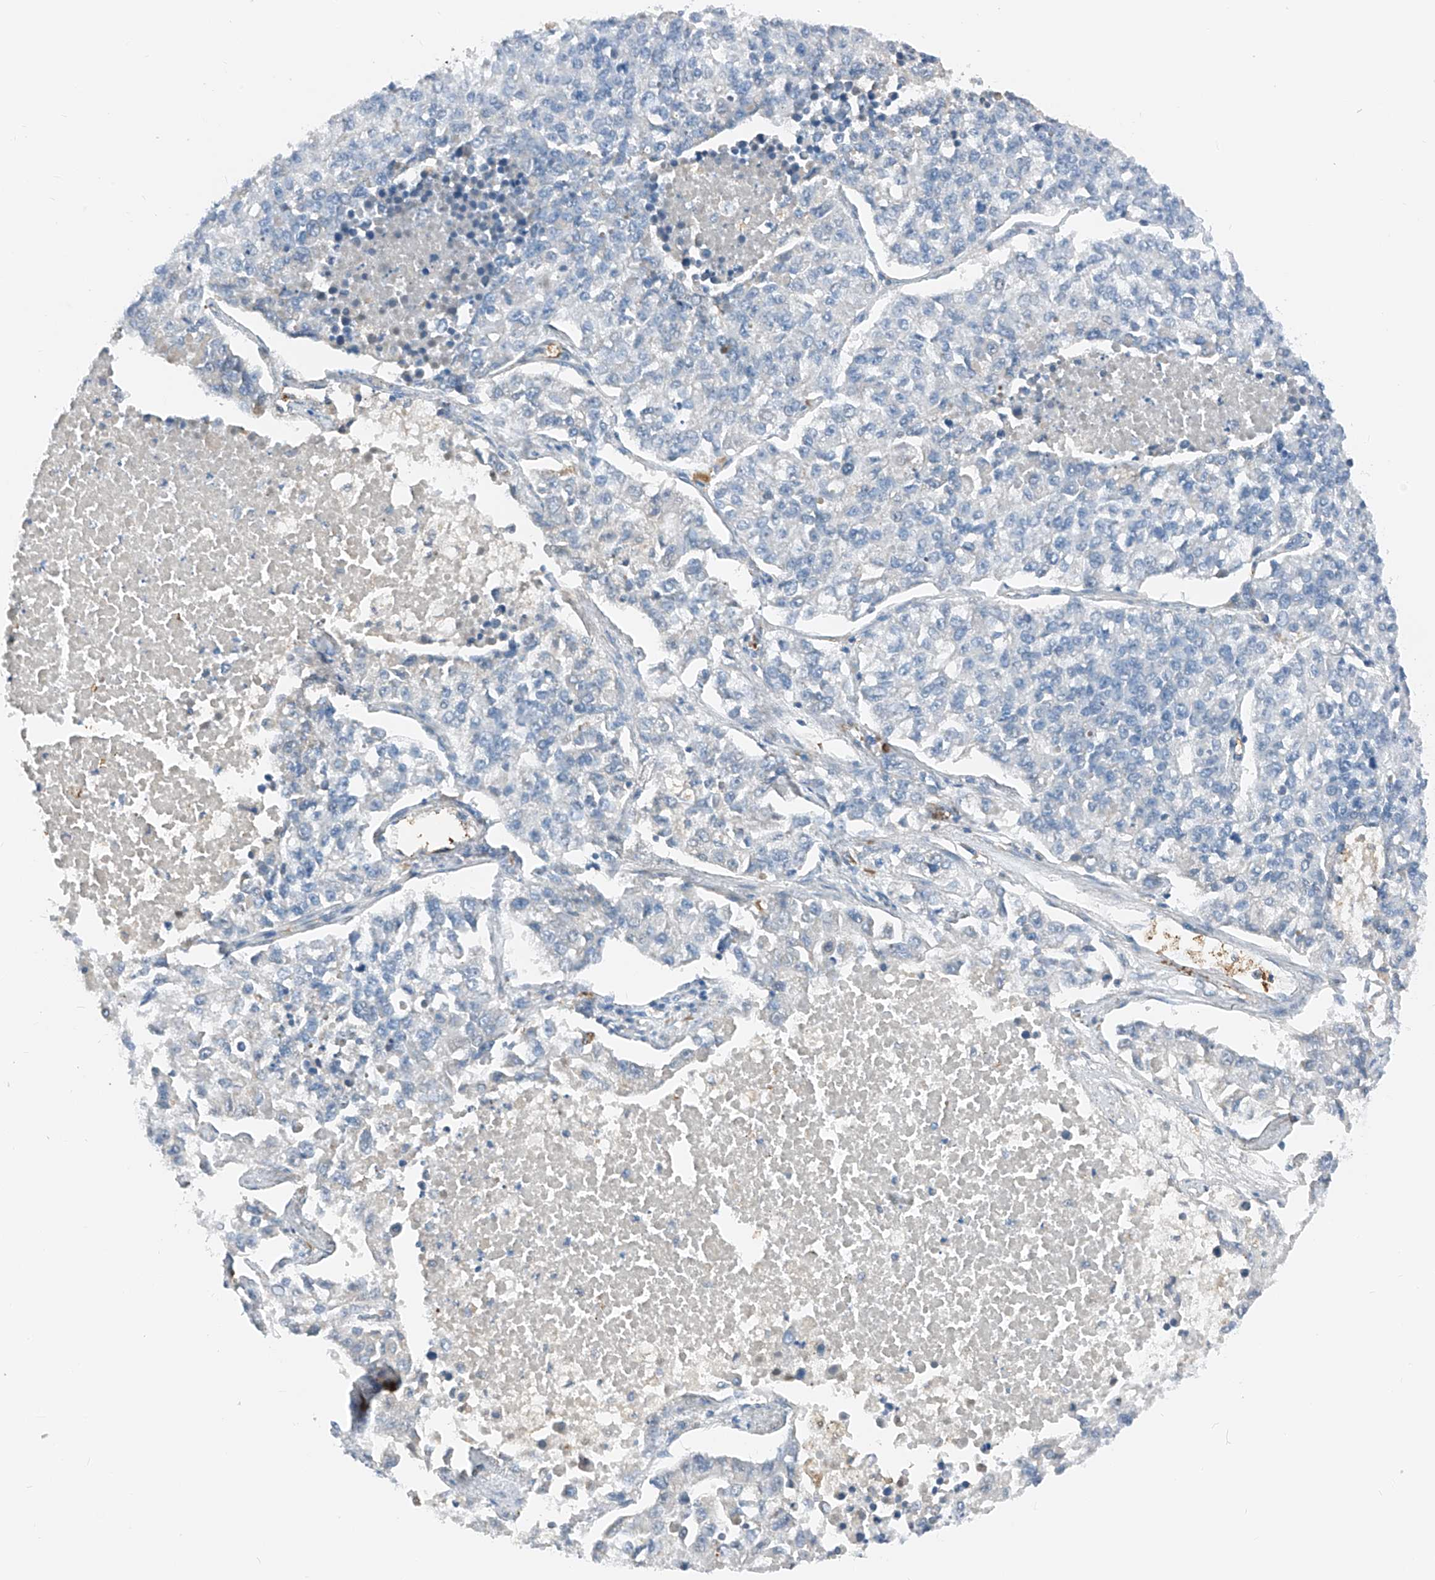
{"staining": {"intensity": "negative", "quantity": "none", "location": "none"}, "tissue": "lung cancer", "cell_type": "Tumor cells", "image_type": "cancer", "snomed": [{"axis": "morphology", "description": "Adenocarcinoma, NOS"}, {"axis": "topography", "description": "Lung"}], "caption": "Protein analysis of lung cancer (adenocarcinoma) exhibits no significant positivity in tumor cells.", "gene": "PRSS23", "patient": {"sex": "male", "age": 49}}